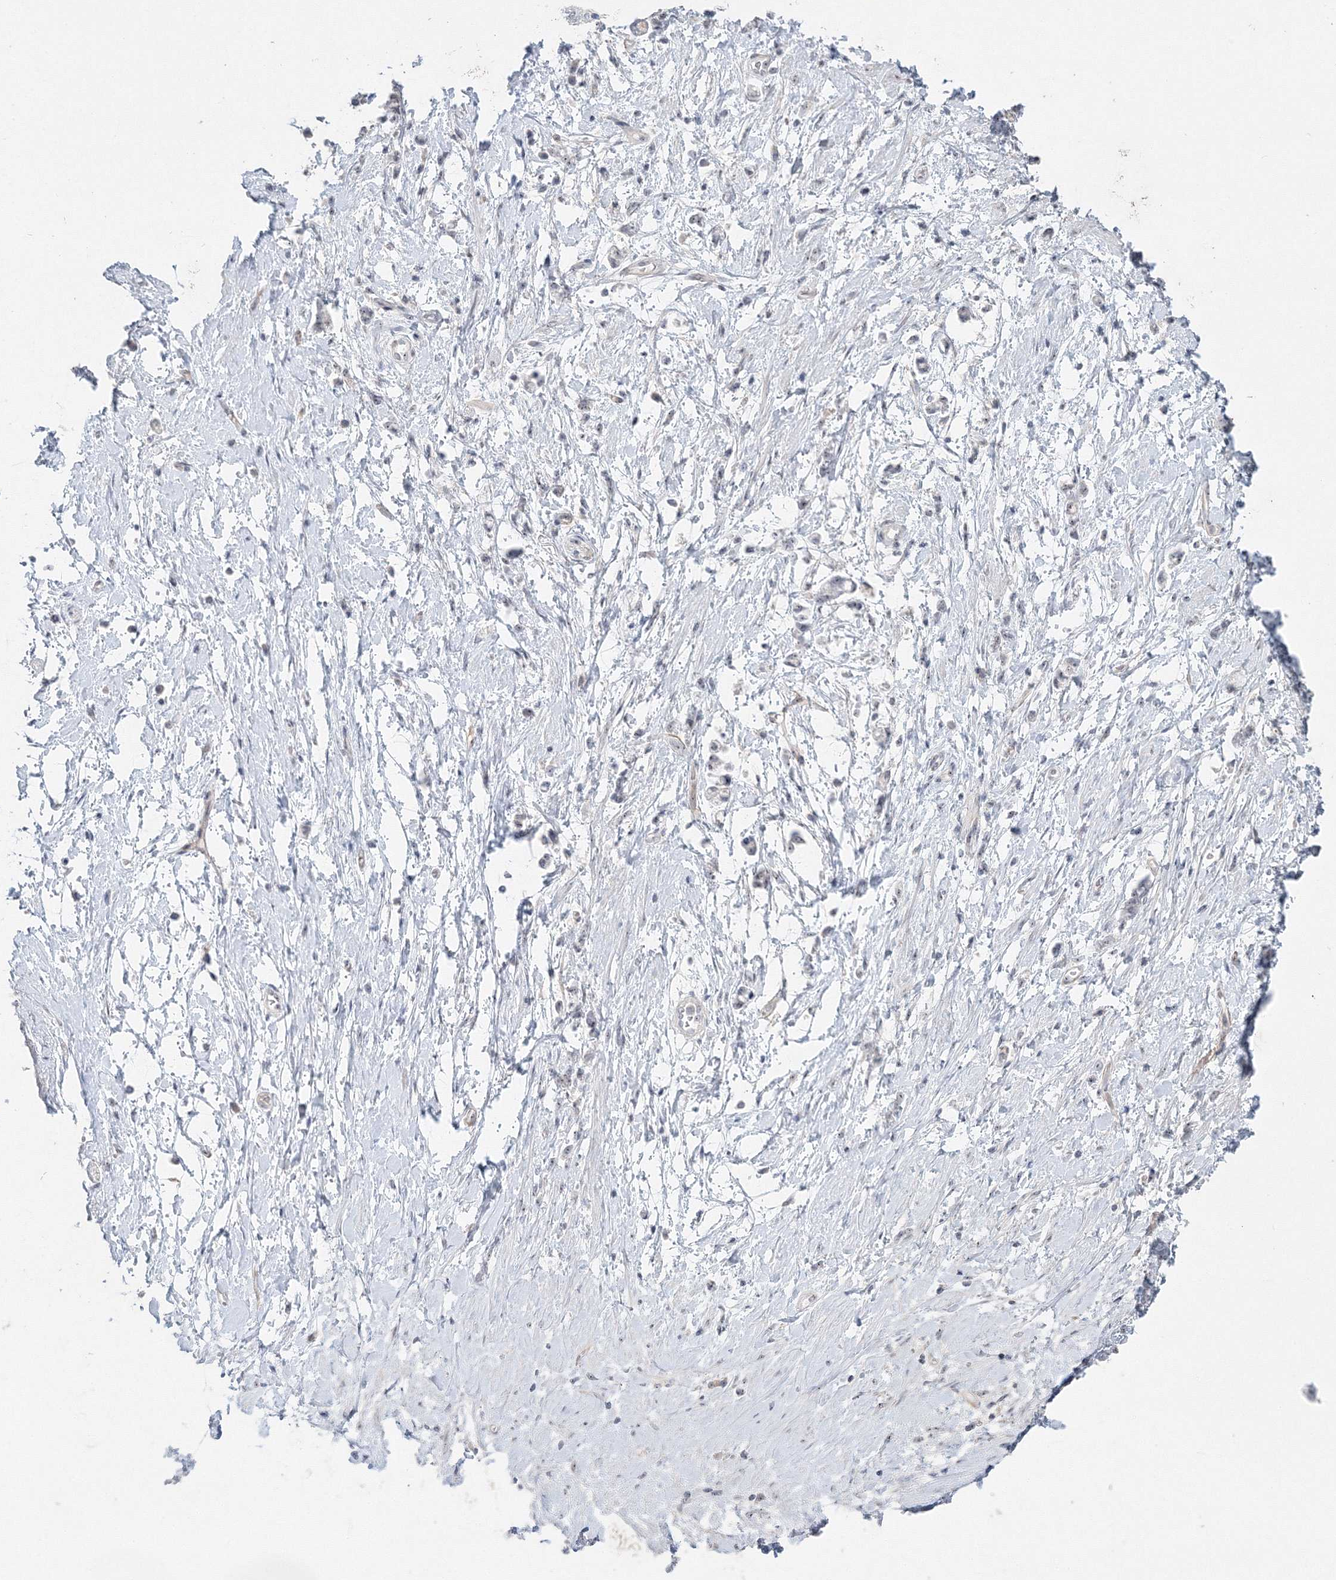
{"staining": {"intensity": "negative", "quantity": "none", "location": "none"}, "tissue": "stomach cancer", "cell_type": "Tumor cells", "image_type": "cancer", "snomed": [{"axis": "morphology", "description": "Adenocarcinoma, NOS"}, {"axis": "topography", "description": "Stomach"}], "caption": "Stomach cancer (adenocarcinoma) was stained to show a protein in brown. There is no significant staining in tumor cells.", "gene": "SIRT7", "patient": {"sex": "female", "age": 60}}